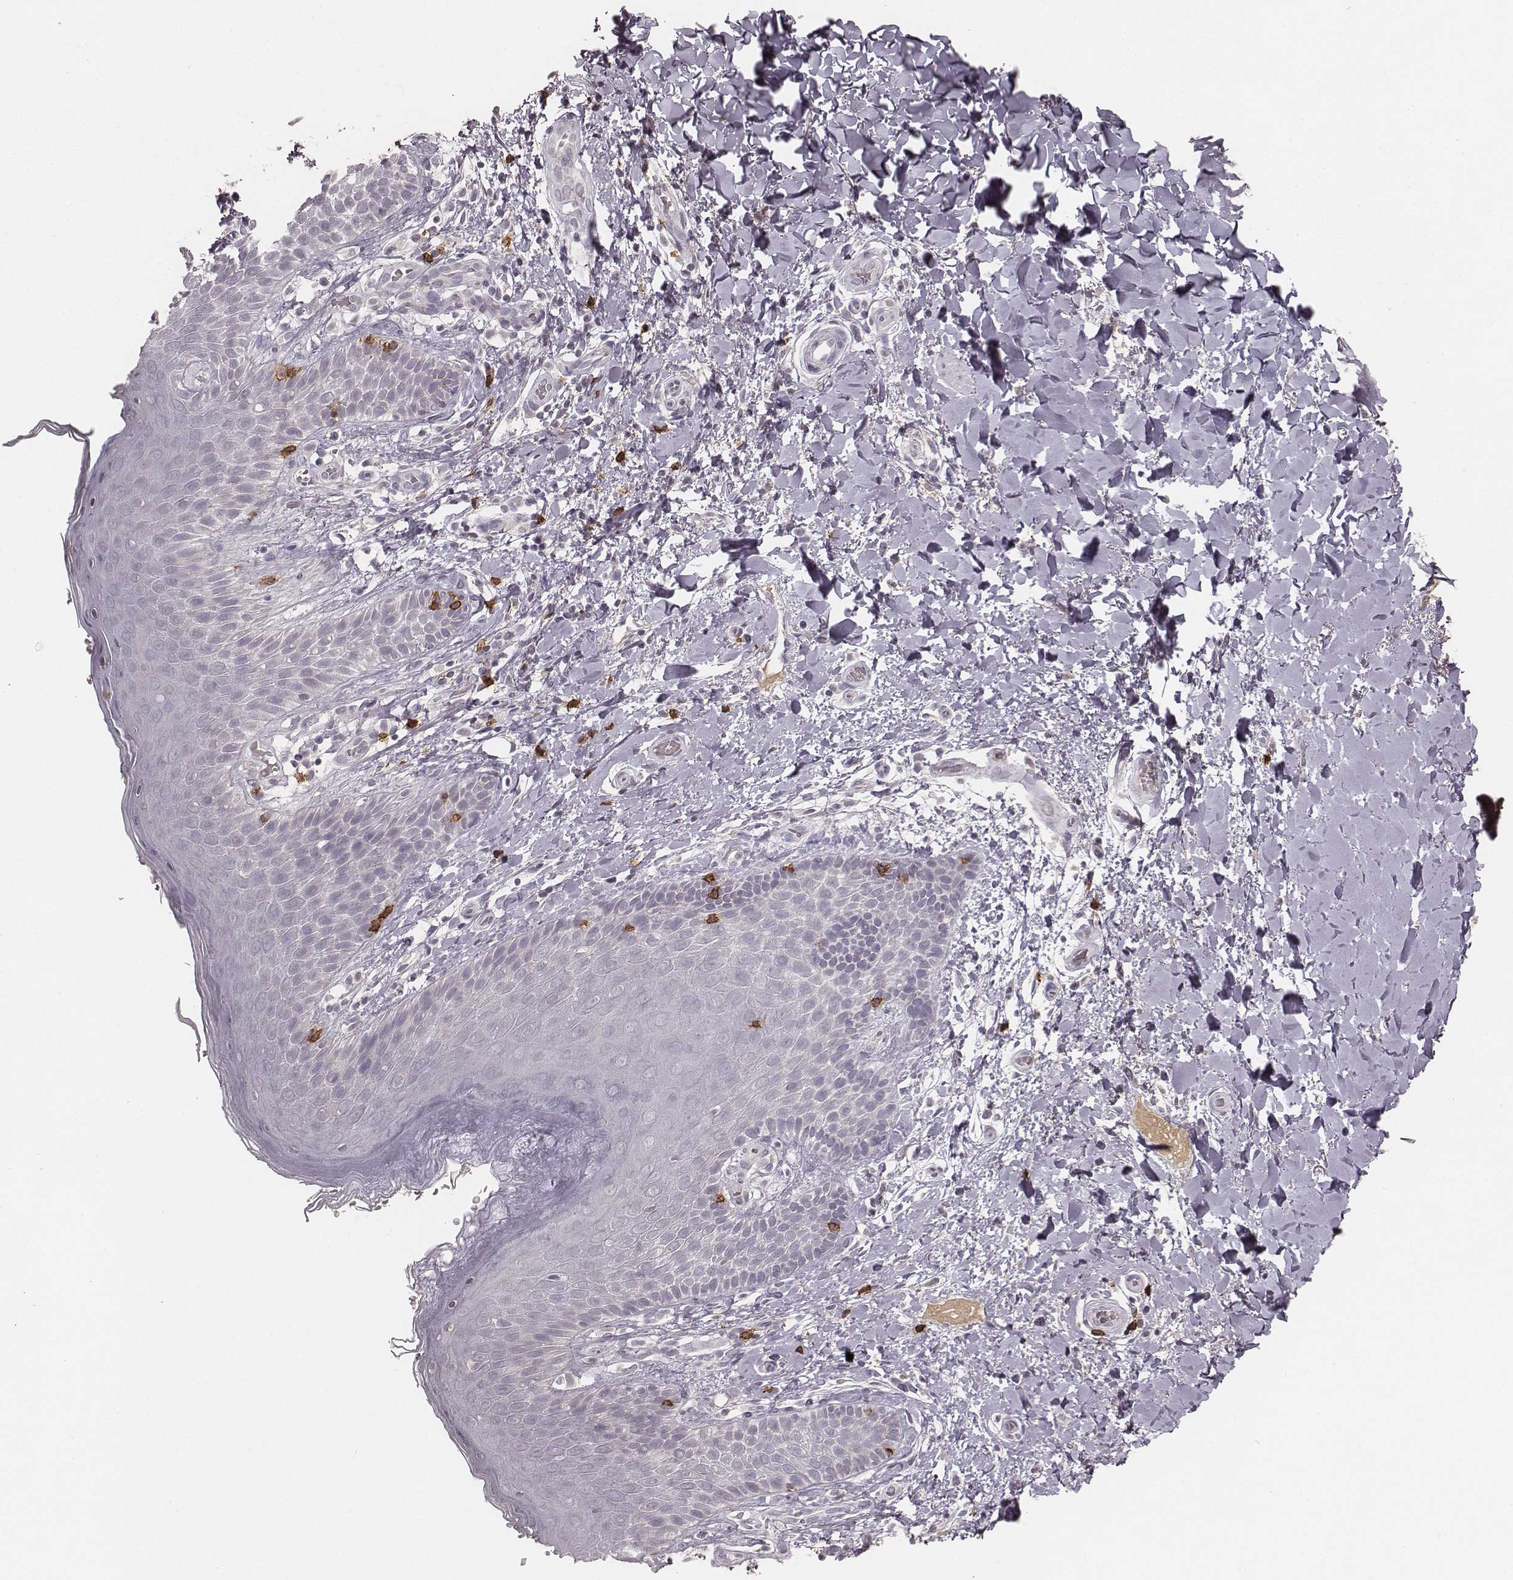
{"staining": {"intensity": "negative", "quantity": "none", "location": "none"}, "tissue": "skin", "cell_type": "Epidermal cells", "image_type": "normal", "snomed": [{"axis": "morphology", "description": "Normal tissue, NOS"}, {"axis": "topography", "description": "Anal"}], "caption": "Immunohistochemistry image of normal skin: skin stained with DAB shows no significant protein staining in epidermal cells.", "gene": "CD8A", "patient": {"sex": "male", "age": 36}}